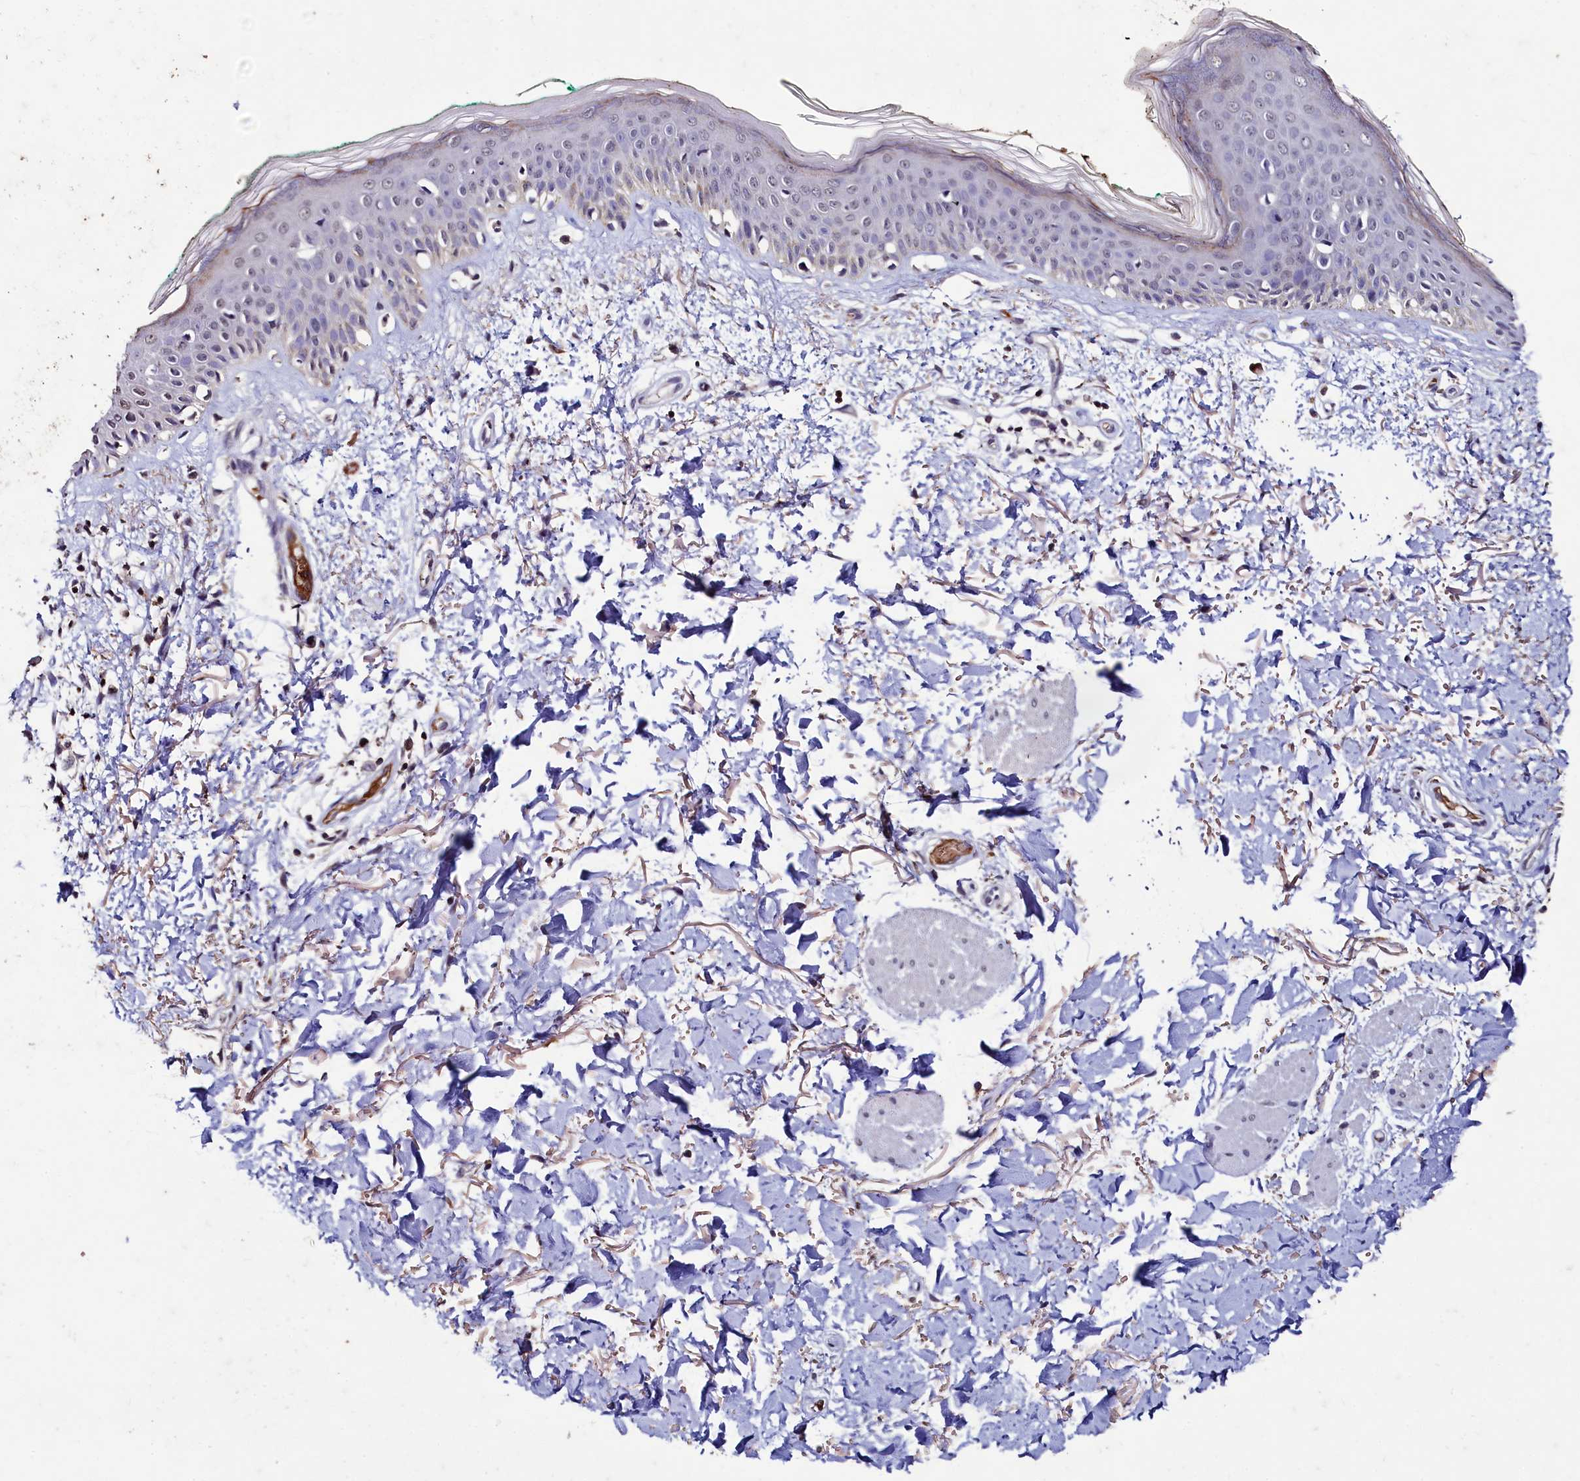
{"staining": {"intensity": "weak", "quantity": "25%-75%", "location": "cytoplasmic/membranous"}, "tissue": "skin", "cell_type": "Fibroblasts", "image_type": "normal", "snomed": [{"axis": "morphology", "description": "Normal tissue, NOS"}, {"axis": "topography", "description": "Skin"}], "caption": "Immunohistochemical staining of unremarkable skin exhibits 25%-75% levels of weak cytoplasmic/membranous protein staining in about 25%-75% of fibroblasts. Ihc stains the protein in brown and the nuclei are stained blue.", "gene": "CSTPP1", "patient": {"sex": "male", "age": 62}}